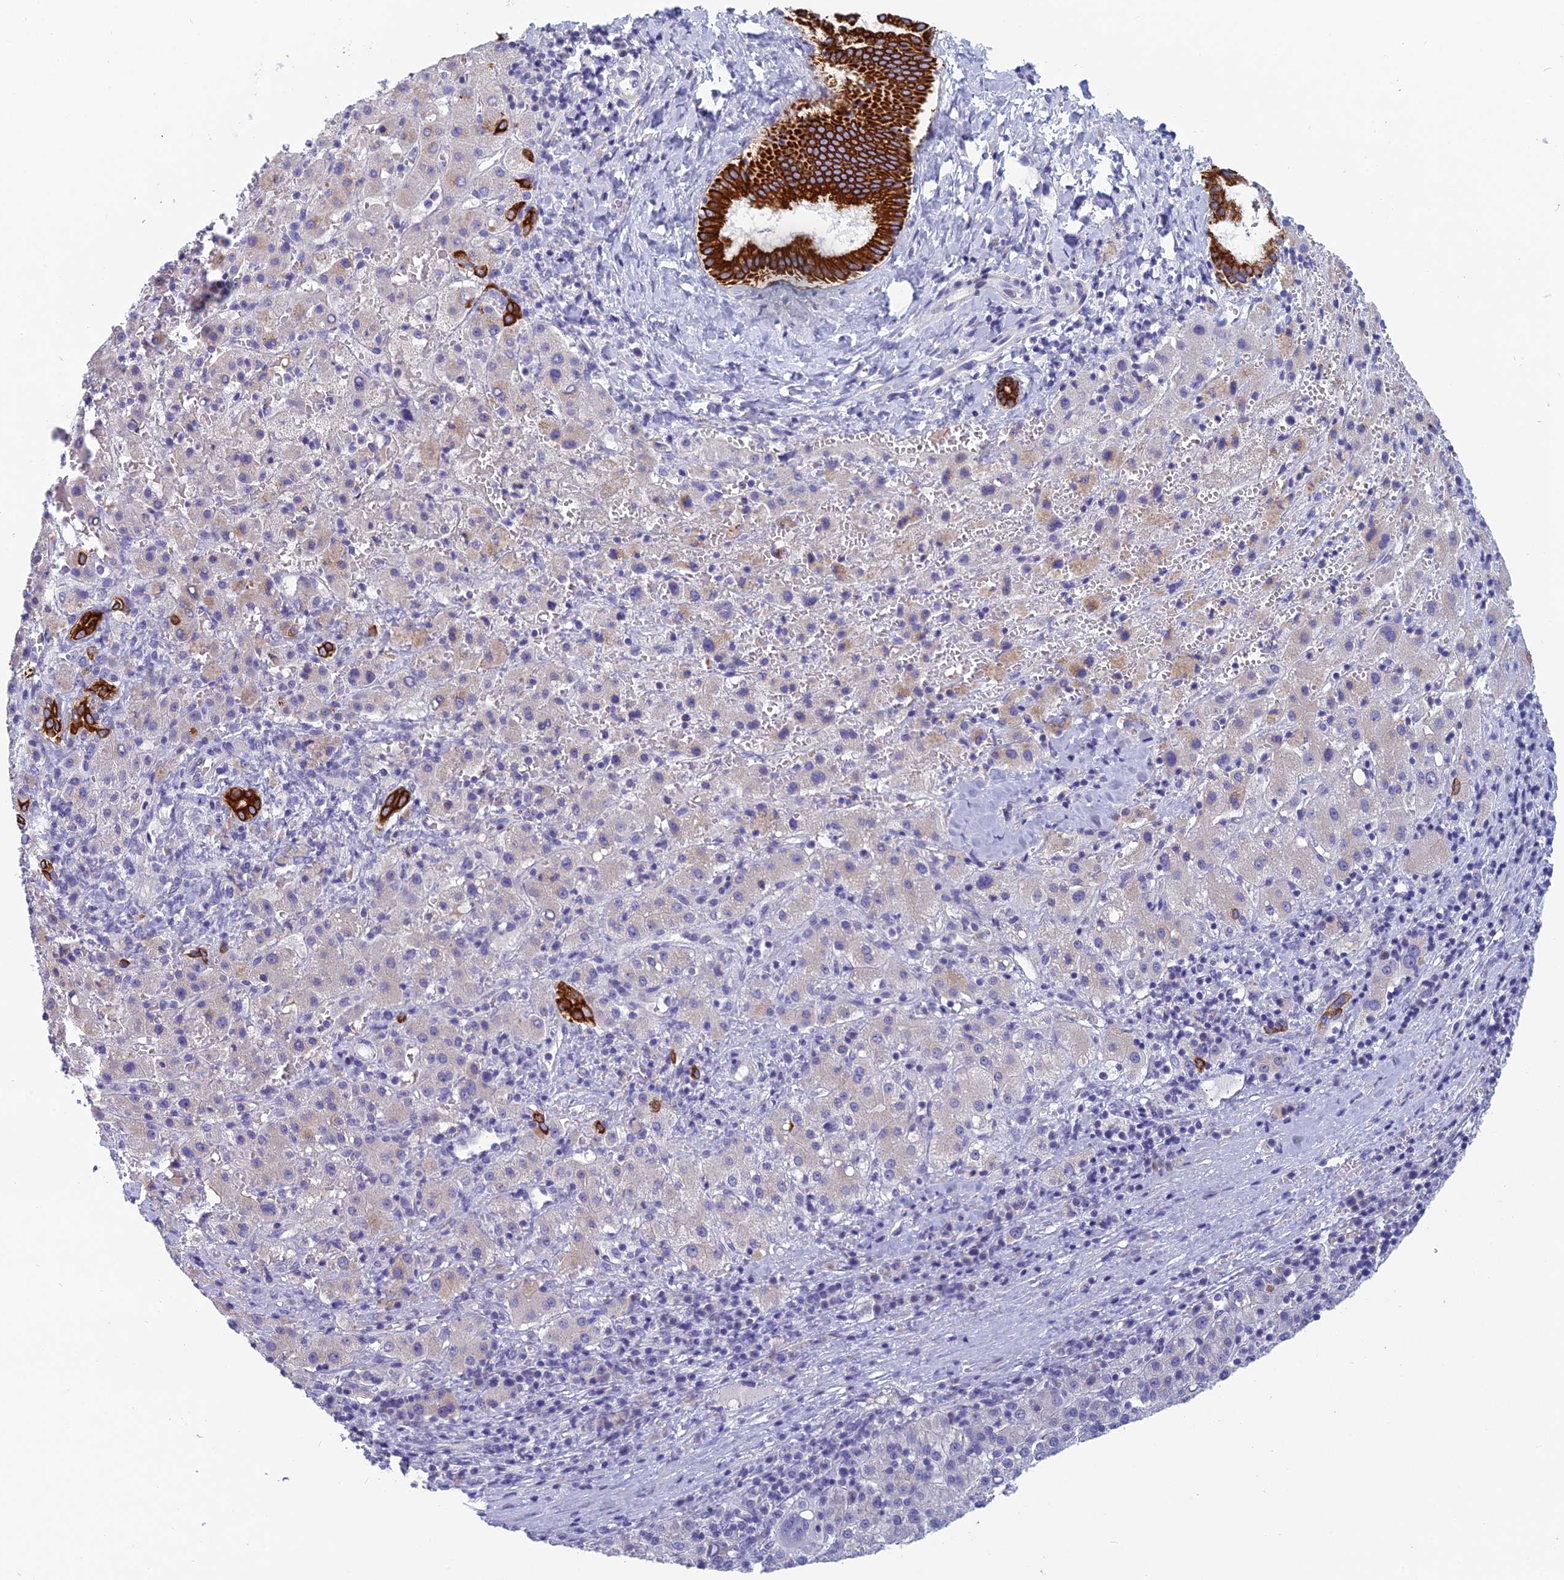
{"staining": {"intensity": "negative", "quantity": "none", "location": "none"}, "tissue": "liver cancer", "cell_type": "Tumor cells", "image_type": "cancer", "snomed": [{"axis": "morphology", "description": "Carcinoma, Hepatocellular, NOS"}, {"axis": "topography", "description": "Liver"}], "caption": "A micrograph of hepatocellular carcinoma (liver) stained for a protein displays no brown staining in tumor cells.", "gene": "RBM41", "patient": {"sex": "female", "age": 58}}